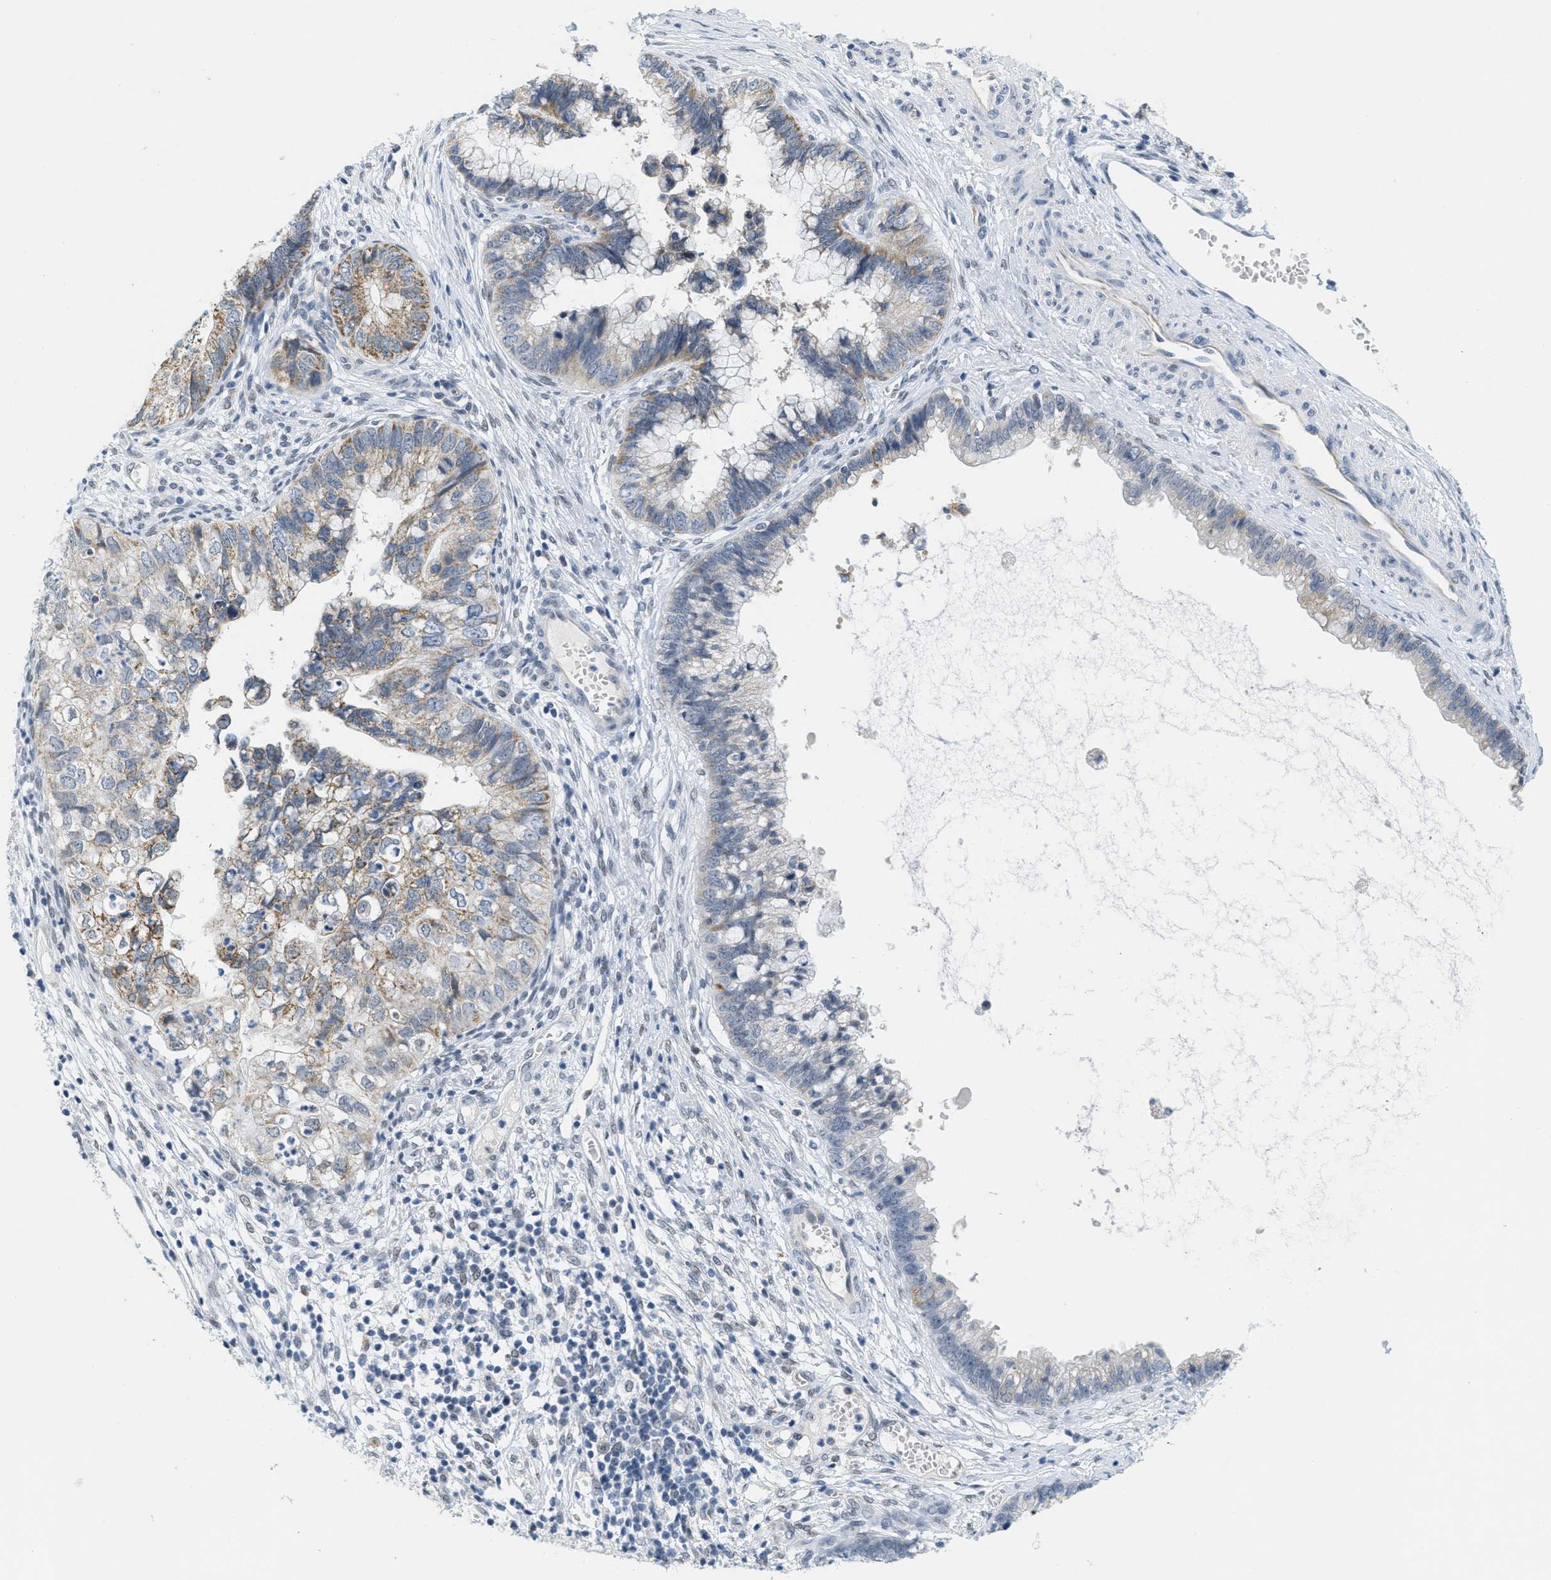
{"staining": {"intensity": "moderate", "quantity": "25%-75%", "location": "cytoplasmic/membranous"}, "tissue": "cervical cancer", "cell_type": "Tumor cells", "image_type": "cancer", "snomed": [{"axis": "morphology", "description": "Adenocarcinoma, NOS"}, {"axis": "topography", "description": "Cervix"}], "caption": "Adenocarcinoma (cervical) was stained to show a protein in brown. There is medium levels of moderate cytoplasmic/membranous staining in about 25%-75% of tumor cells.", "gene": "HS3ST2", "patient": {"sex": "female", "age": 44}}